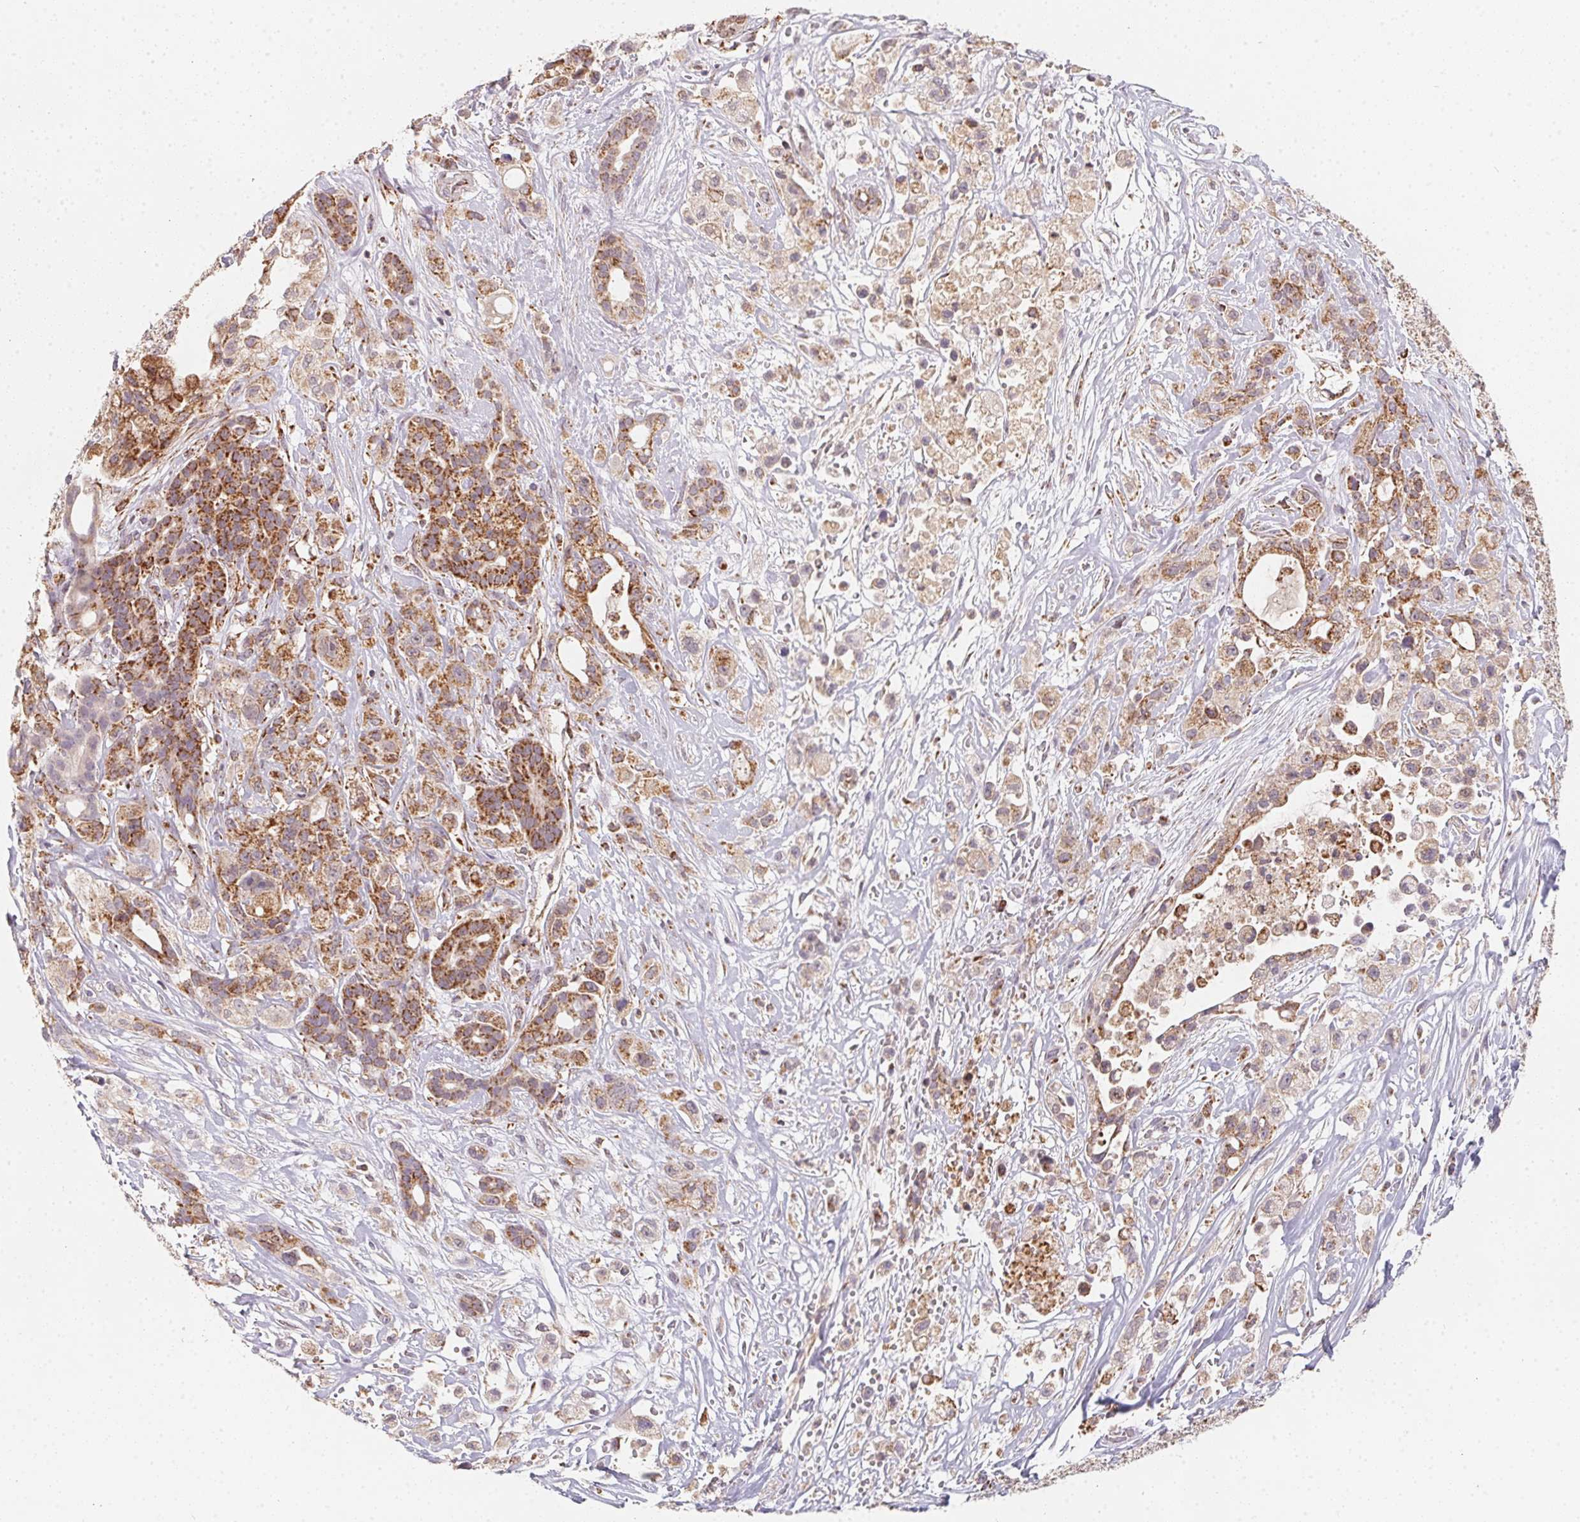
{"staining": {"intensity": "moderate", "quantity": ">75%", "location": "cytoplasmic/membranous"}, "tissue": "pancreatic cancer", "cell_type": "Tumor cells", "image_type": "cancer", "snomed": [{"axis": "morphology", "description": "Adenocarcinoma, NOS"}, {"axis": "topography", "description": "Pancreas"}], "caption": "An image showing moderate cytoplasmic/membranous expression in about >75% of tumor cells in adenocarcinoma (pancreatic), as visualized by brown immunohistochemical staining.", "gene": "NDUFS6", "patient": {"sex": "male", "age": 44}}